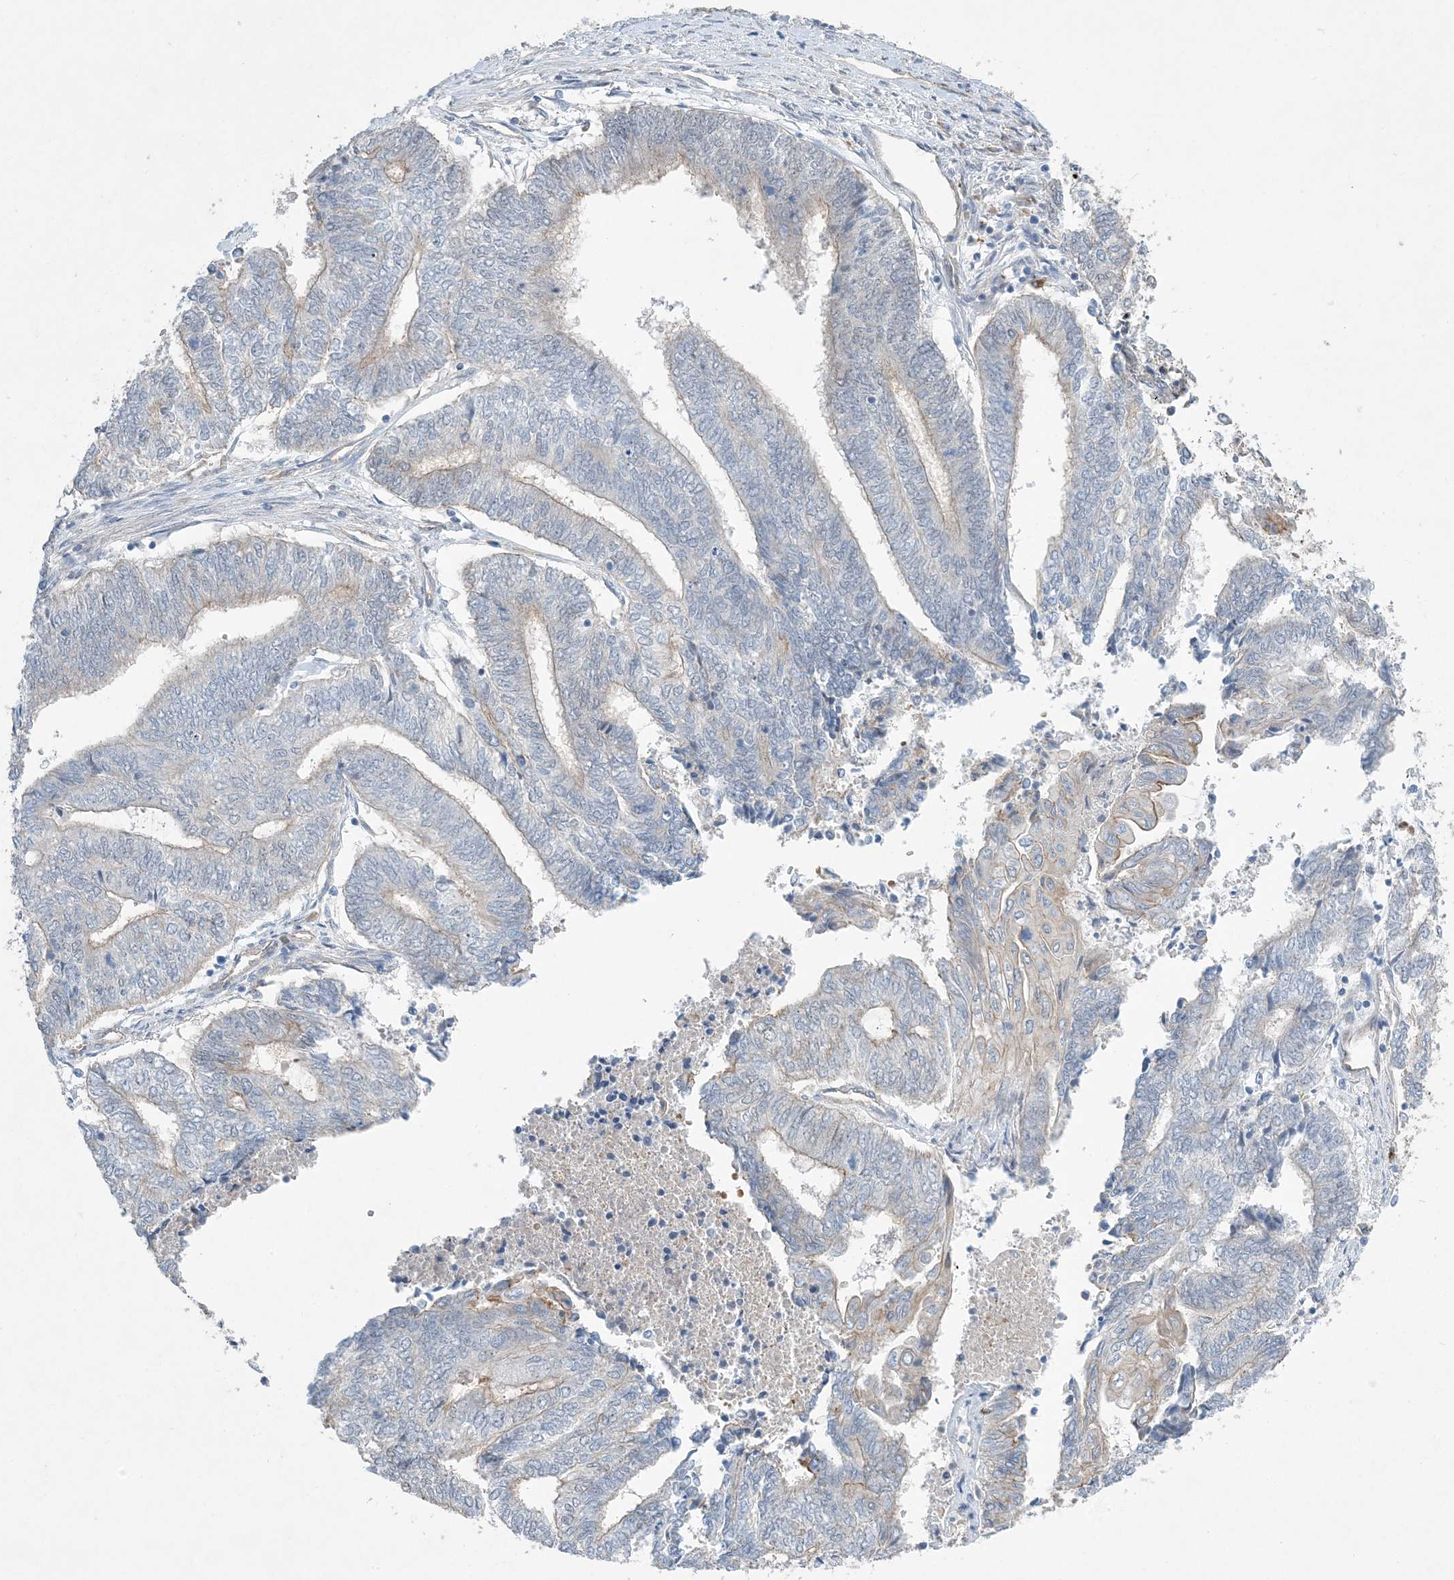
{"staining": {"intensity": "negative", "quantity": "none", "location": "none"}, "tissue": "endometrial cancer", "cell_type": "Tumor cells", "image_type": "cancer", "snomed": [{"axis": "morphology", "description": "Adenocarcinoma, NOS"}, {"axis": "topography", "description": "Uterus"}, {"axis": "topography", "description": "Endometrium"}], "caption": "Immunohistochemical staining of human endometrial cancer (adenocarcinoma) demonstrates no significant positivity in tumor cells. The staining was performed using DAB to visualize the protein expression in brown, while the nuclei were stained in blue with hematoxylin (Magnification: 20x).", "gene": "AOC1", "patient": {"sex": "female", "age": 70}}